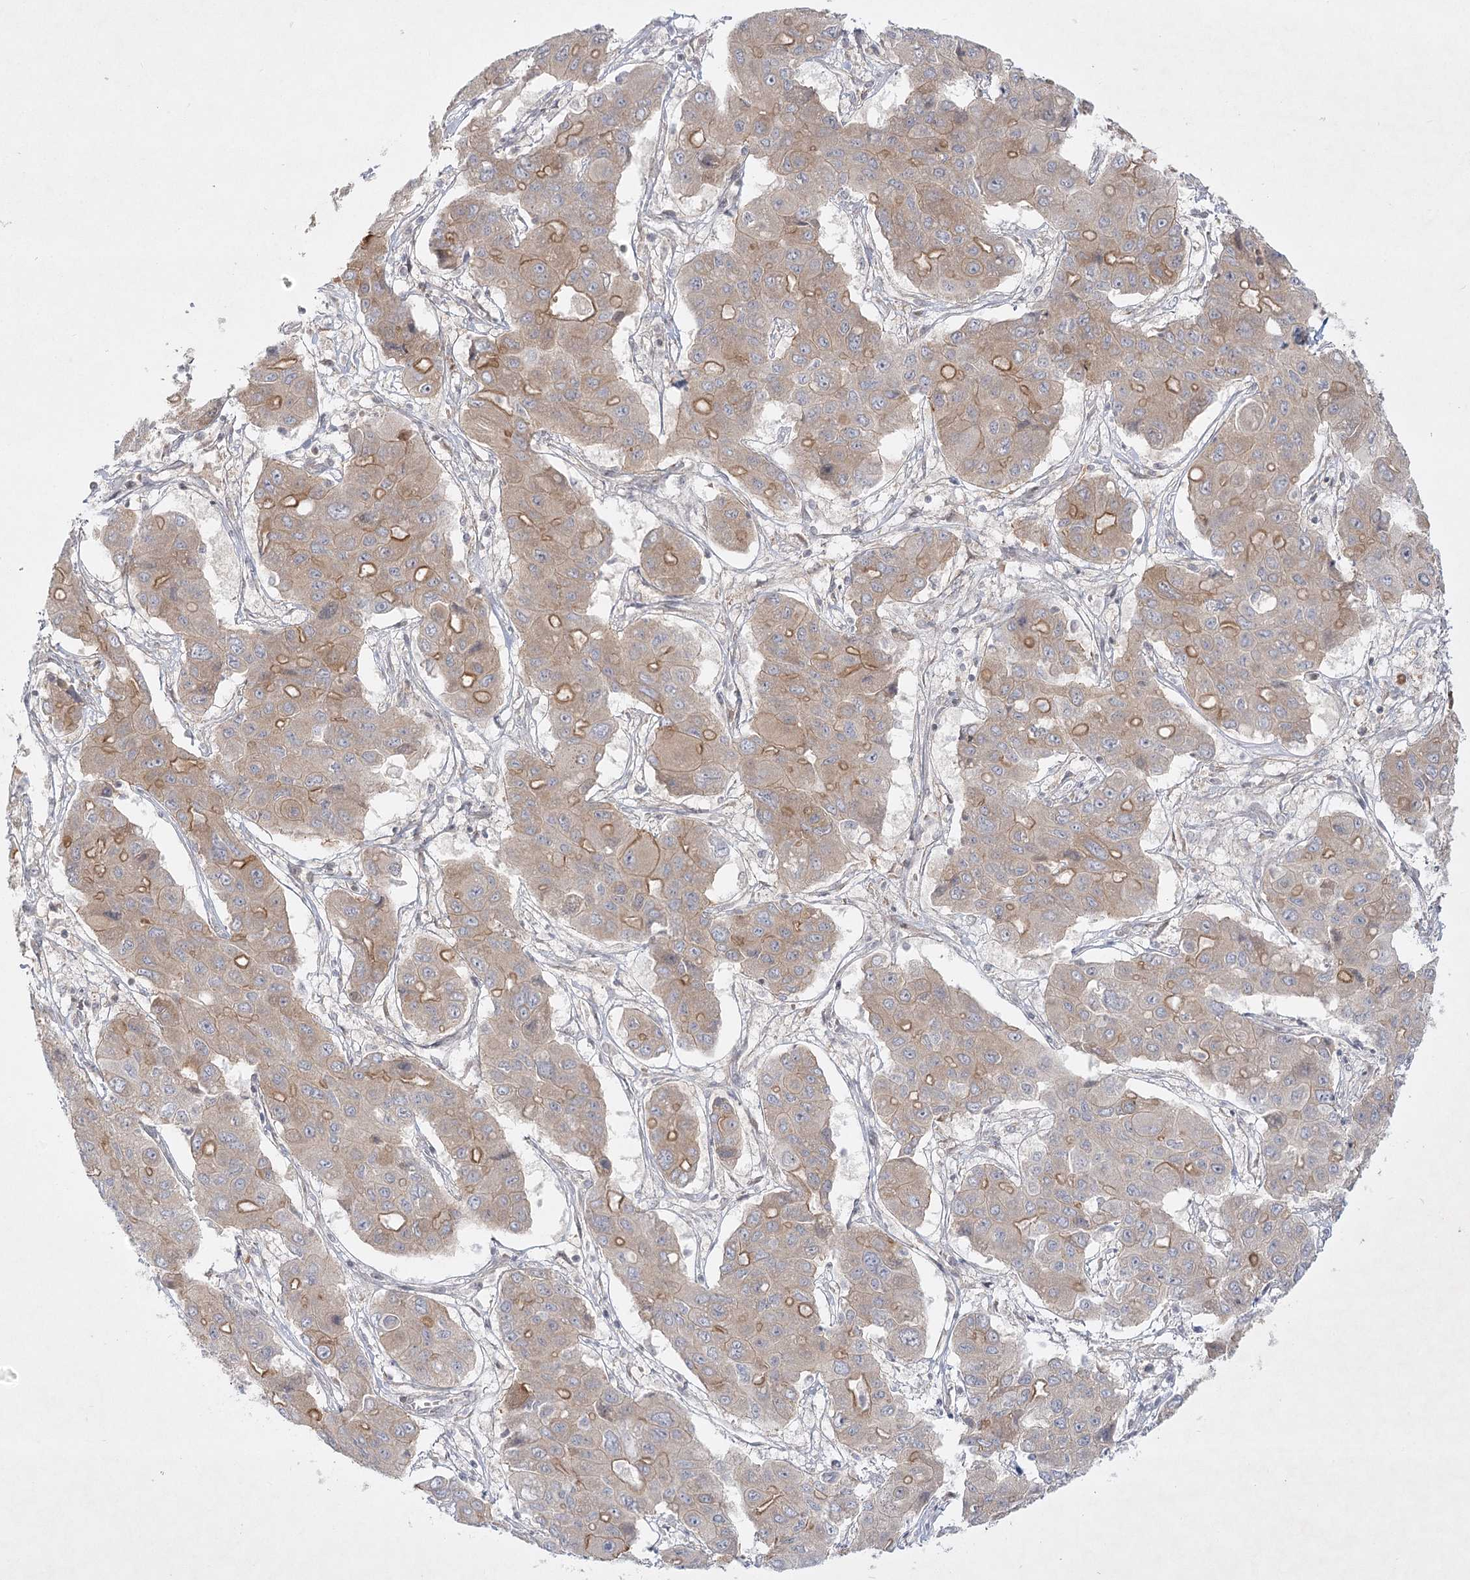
{"staining": {"intensity": "moderate", "quantity": "<25%", "location": "cytoplasmic/membranous"}, "tissue": "liver cancer", "cell_type": "Tumor cells", "image_type": "cancer", "snomed": [{"axis": "morphology", "description": "Cholangiocarcinoma"}, {"axis": "topography", "description": "Liver"}], "caption": "Immunohistochemical staining of liver cancer reveals low levels of moderate cytoplasmic/membranous protein expression in about <25% of tumor cells. (brown staining indicates protein expression, while blue staining denotes nuclei).", "gene": "SH2D3A", "patient": {"sex": "male", "age": 67}}